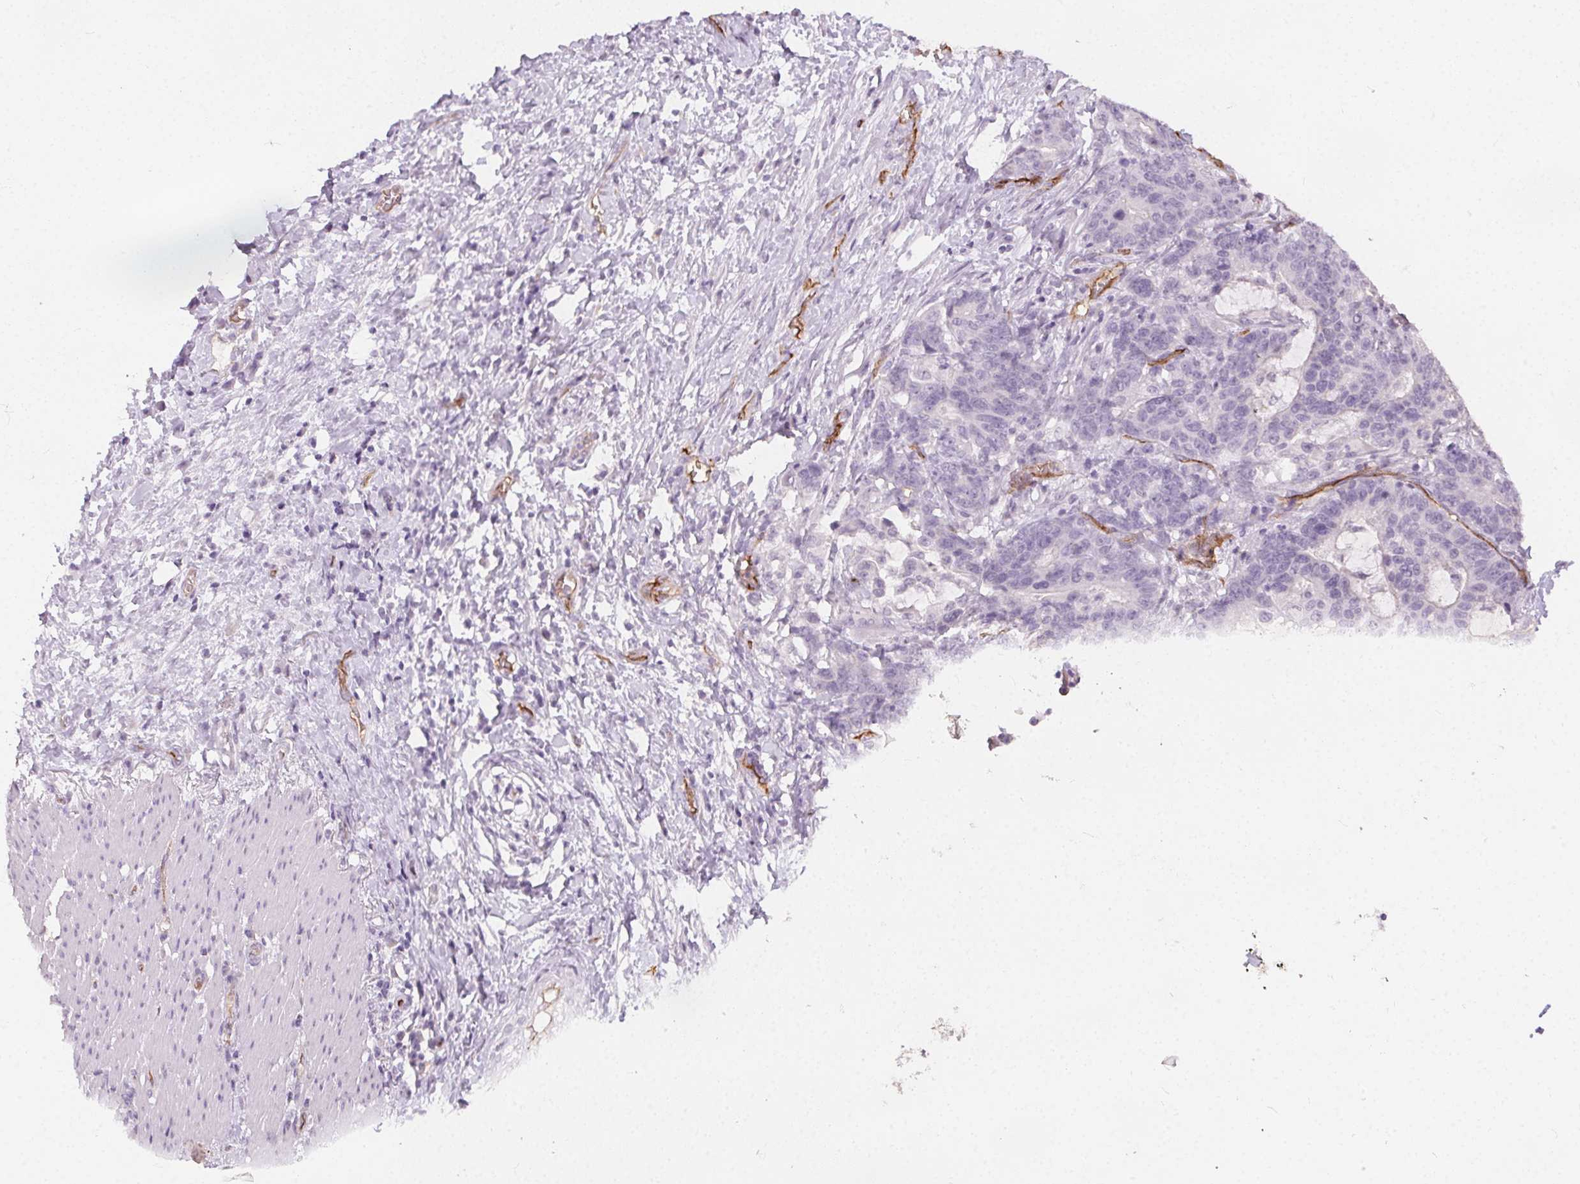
{"staining": {"intensity": "negative", "quantity": "none", "location": "none"}, "tissue": "stomach cancer", "cell_type": "Tumor cells", "image_type": "cancer", "snomed": [{"axis": "morphology", "description": "Normal tissue, NOS"}, {"axis": "morphology", "description": "Adenocarcinoma, NOS"}, {"axis": "topography", "description": "Stomach"}], "caption": "IHC image of human stomach adenocarcinoma stained for a protein (brown), which reveals no positivity in tumor cells.", "gene": "PODXL", "patient": {"sex": "female", "age": 64}}